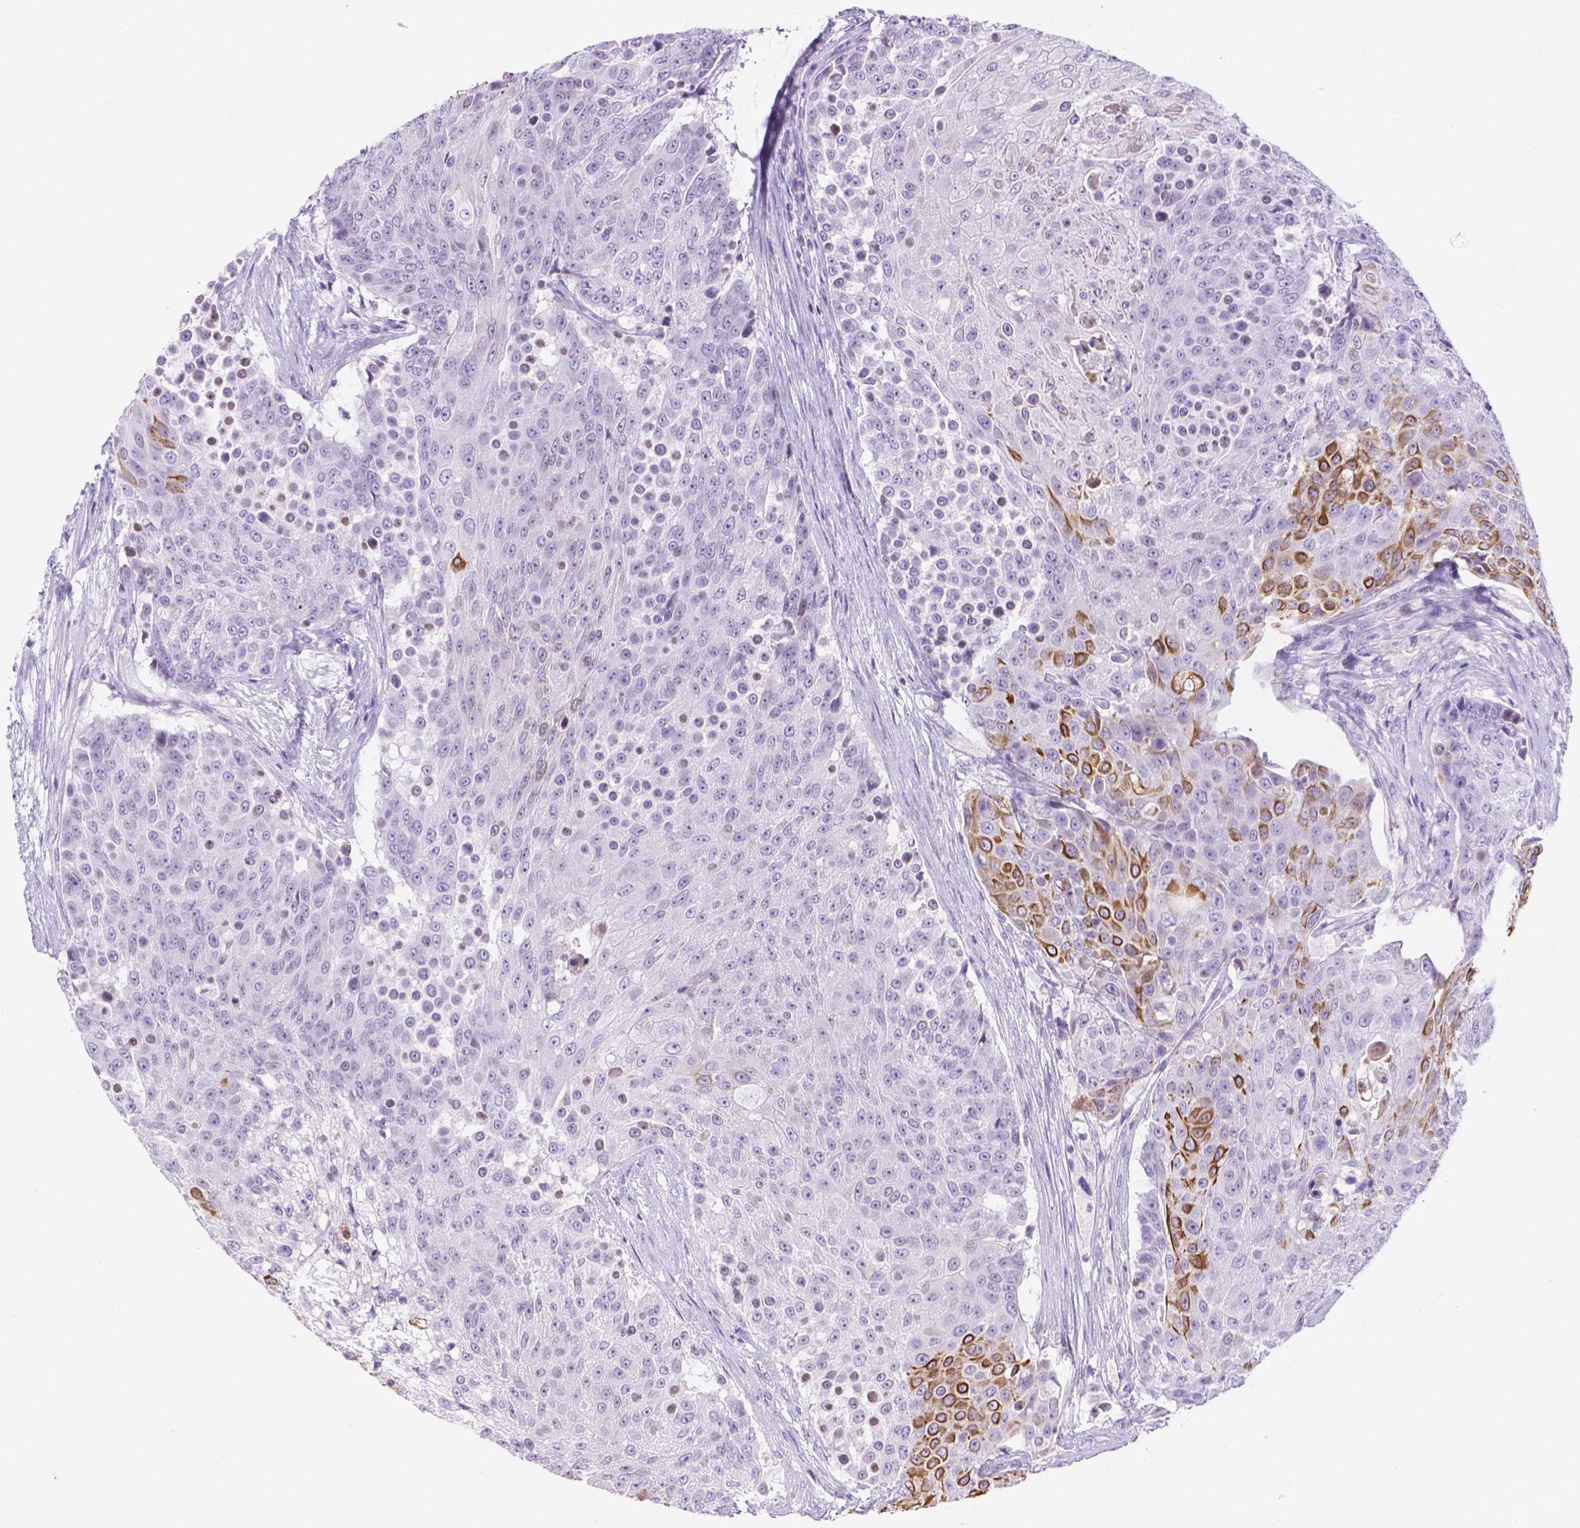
{"staining": {"intensity": "strong", "quantity": "<25%", "location": "cytoplasmic/membranous"}, "tissue": "urothelial cancer", "cell_type": "Tumor cells", "image_type": "cancer", "snomed": [{"axis": "morphology", "description": "Urothelial carcinoma, High grade"}, {"axis": "topography", "description": "Urinary bladder"}], "caption": "DAB immunohistochemical staining of human urothelial cancer exhibits strong cytoplasmic/membranous protein expression in approximately <25% of tumor cells.", "gene": "DMWD", "patient": {"sex": "female", "age": 63}}